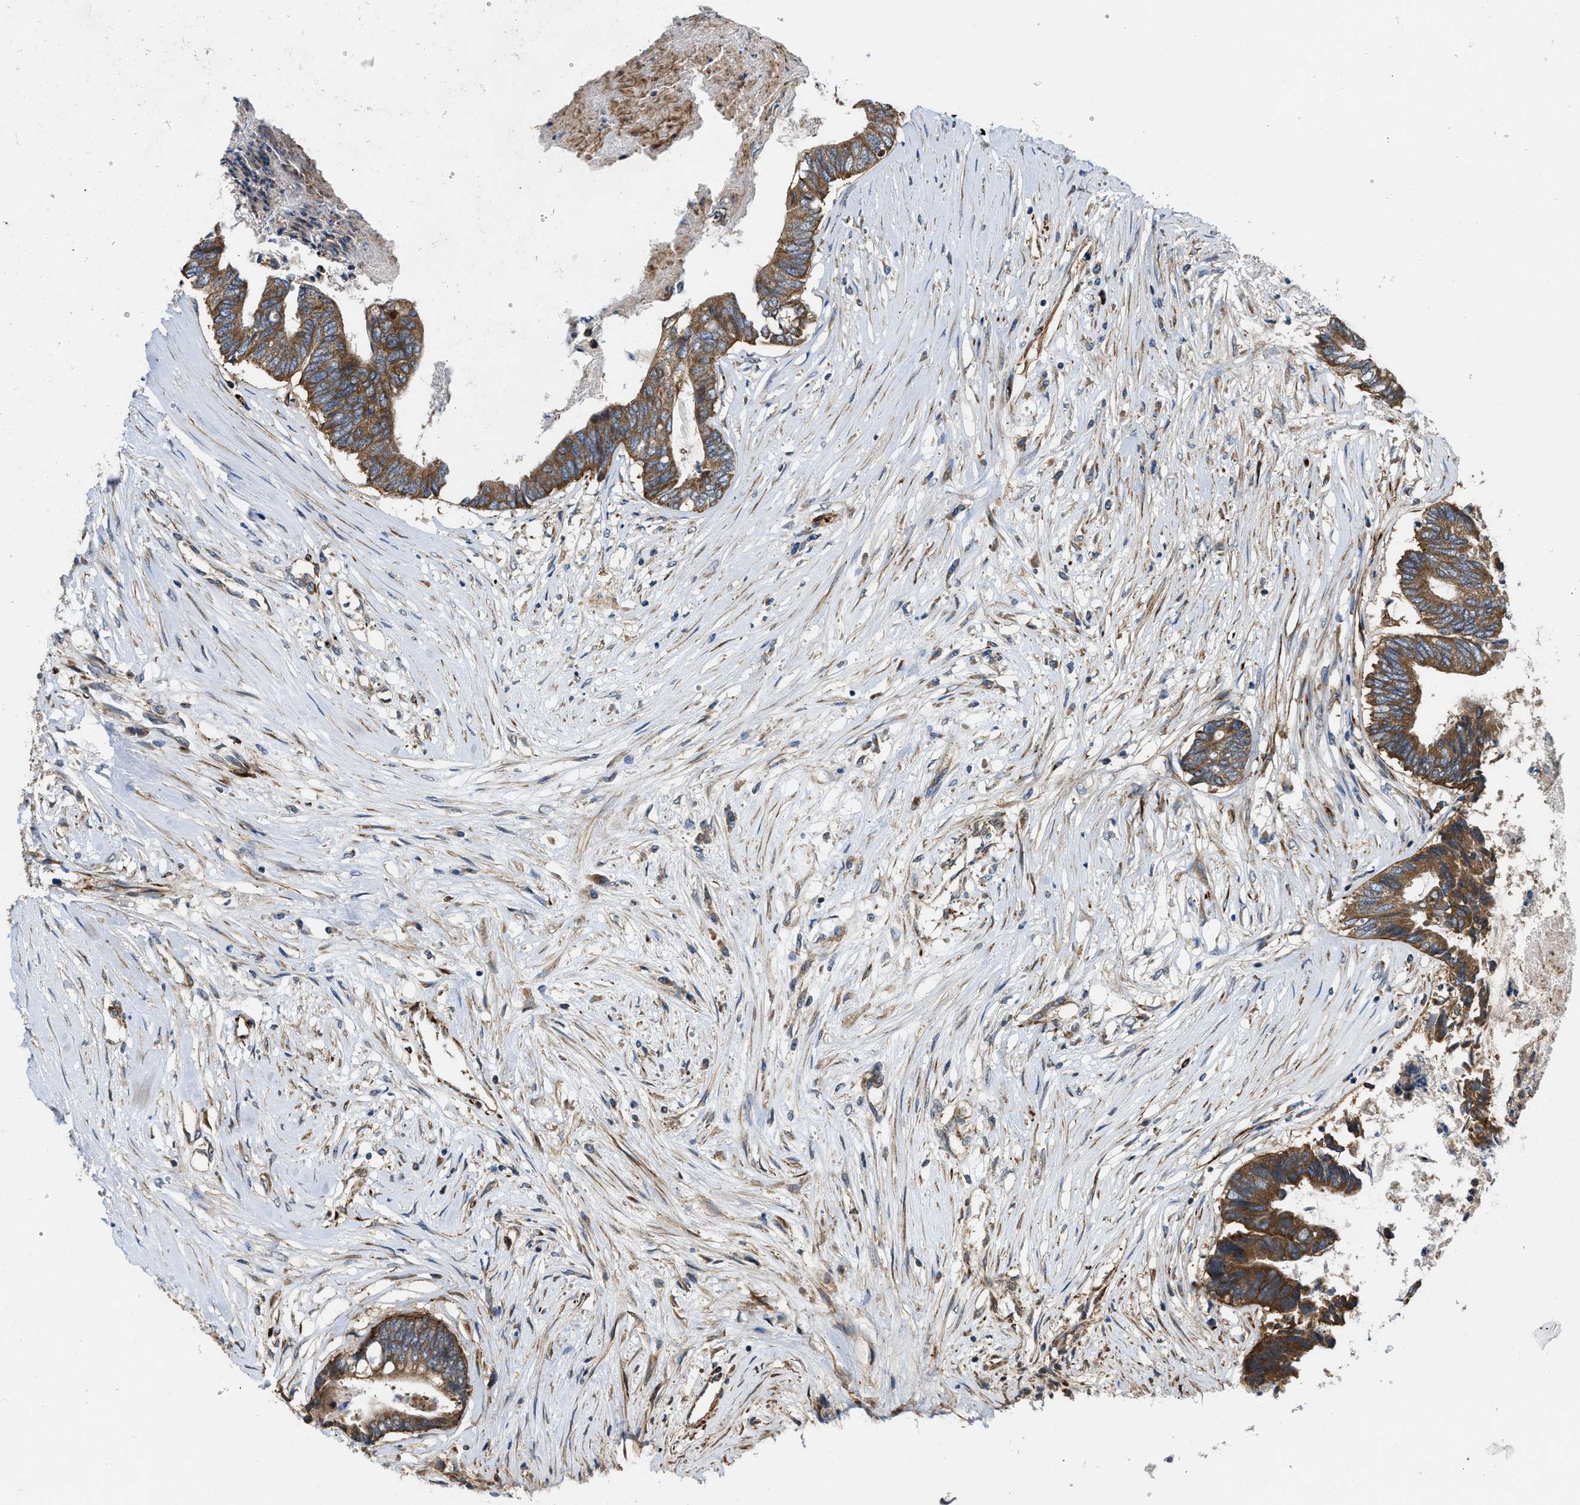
{"staining": {"intensity": "moderate", "quantity": ">75%", "location": "cytoplasmic/membranous"}, "tissue": "colorectal cancer", "cell_type": "Tumor cells", "image_type": "cancer", "snomed": [{"axis": "morphology", "description": "Adenocarcinoma, NOS"}, {"axis": "topography", "description": "Rectum"}], "caption": "Protein positivity by immunohistochemistry (IHC) exhibits moderate cytoplasmic/membranous positivity in approximately >75% of tumor cells in adenocarcinoma (colorectal). The staining was performed using DAB (3,3'-diaminobenzidine) to visualize the protein expression in brown, while the nuclei were stained in blue with hematoxylin (Magnification: 20x).", "gene": "ZNF599", "patient": {"sex": "male", "age": 63}}